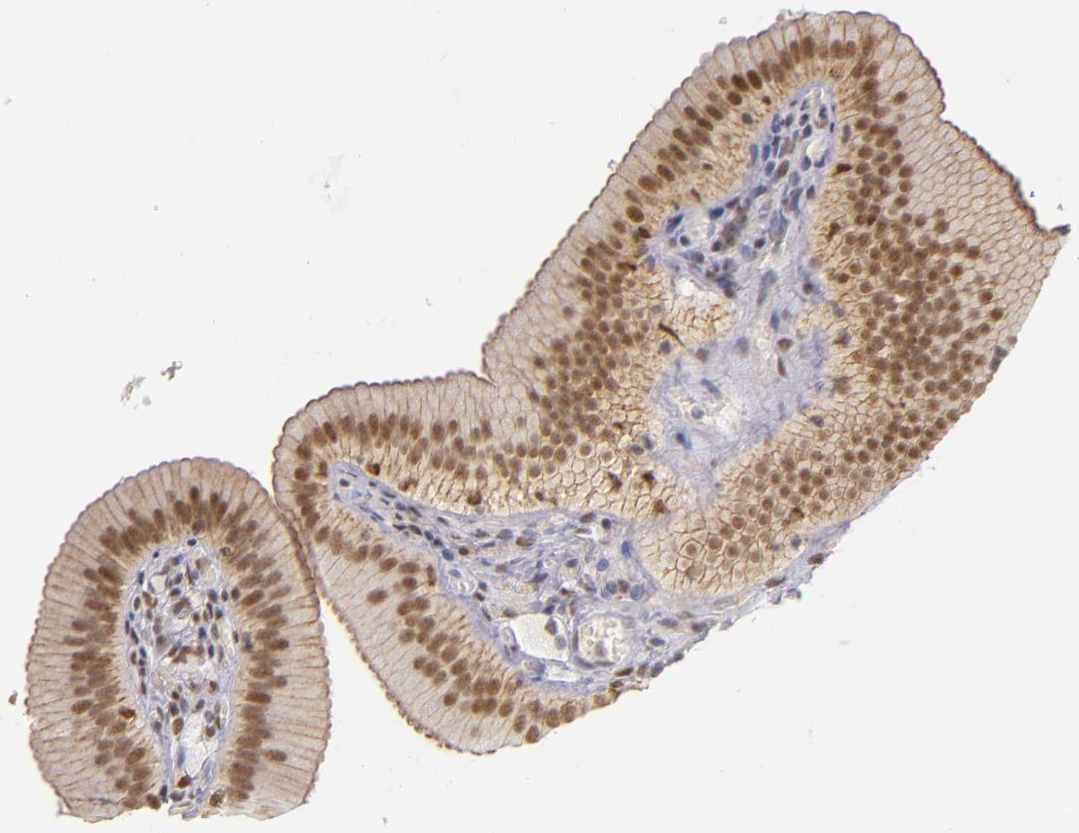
{"staining": {"intensity": "moderate", "quantity": ">75%", "location": "nuclear"}, "tissue": "gallbladder", "cell_type": "Glandular cells", "image_type": "normal", "snomed": [{"axis": "morphology", "description": "Normal tissue, NOS"}, {"axis": "topography", "description": "Gallbladder"}], "caption": "Human gallbladder stained for a protein (brown) exhibits moderate nuclear positive staining in about >75% of glandular cells.", "gene": "NCOR2", "patient": {"sex": "female", "age": 24}}